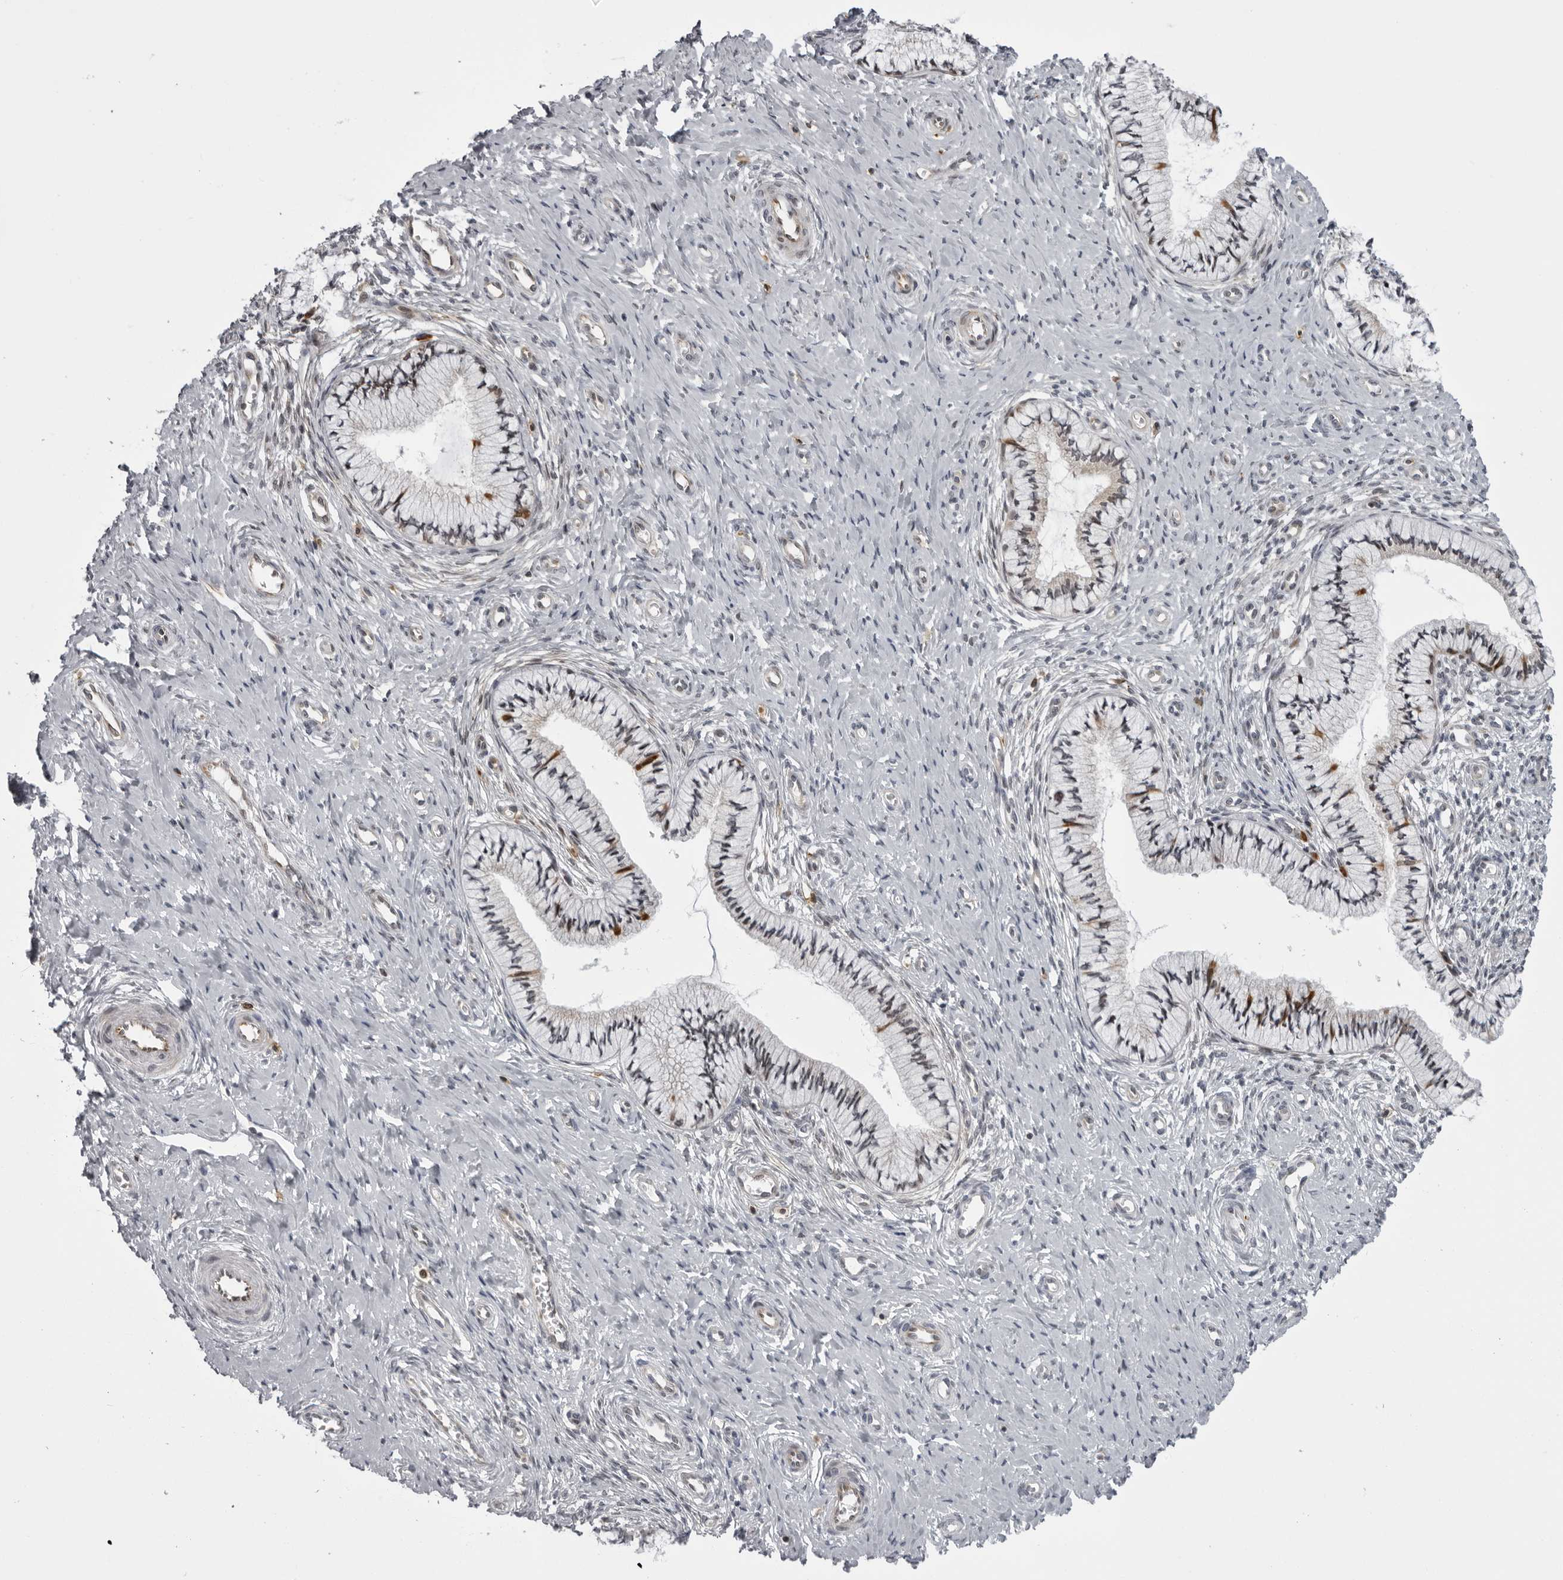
{"staining": {"intensity": "moderate", "quantity": "<25%", "location": "cytoplasmic/membranous"}, "tissue": "cervix", "cell_type": "Glandular cells", "image_type": "normal", "snomed": [{"axis": "morphology", "description": "Normal tissue, NOS"}, {"axis": "topography", "description": "Cervix"}], "caption": "An immunohistochemistry photomicrograph of benign tissue is shown. Protein staining in brown shows moderate cytoplasmic/membranous positivity in cervix within glandular cells. (DAB IHC, brown staining for protein, blue staining for nuclei).", "gene": "GCSAML", "patient": {"sex": "female", "age": 36}}